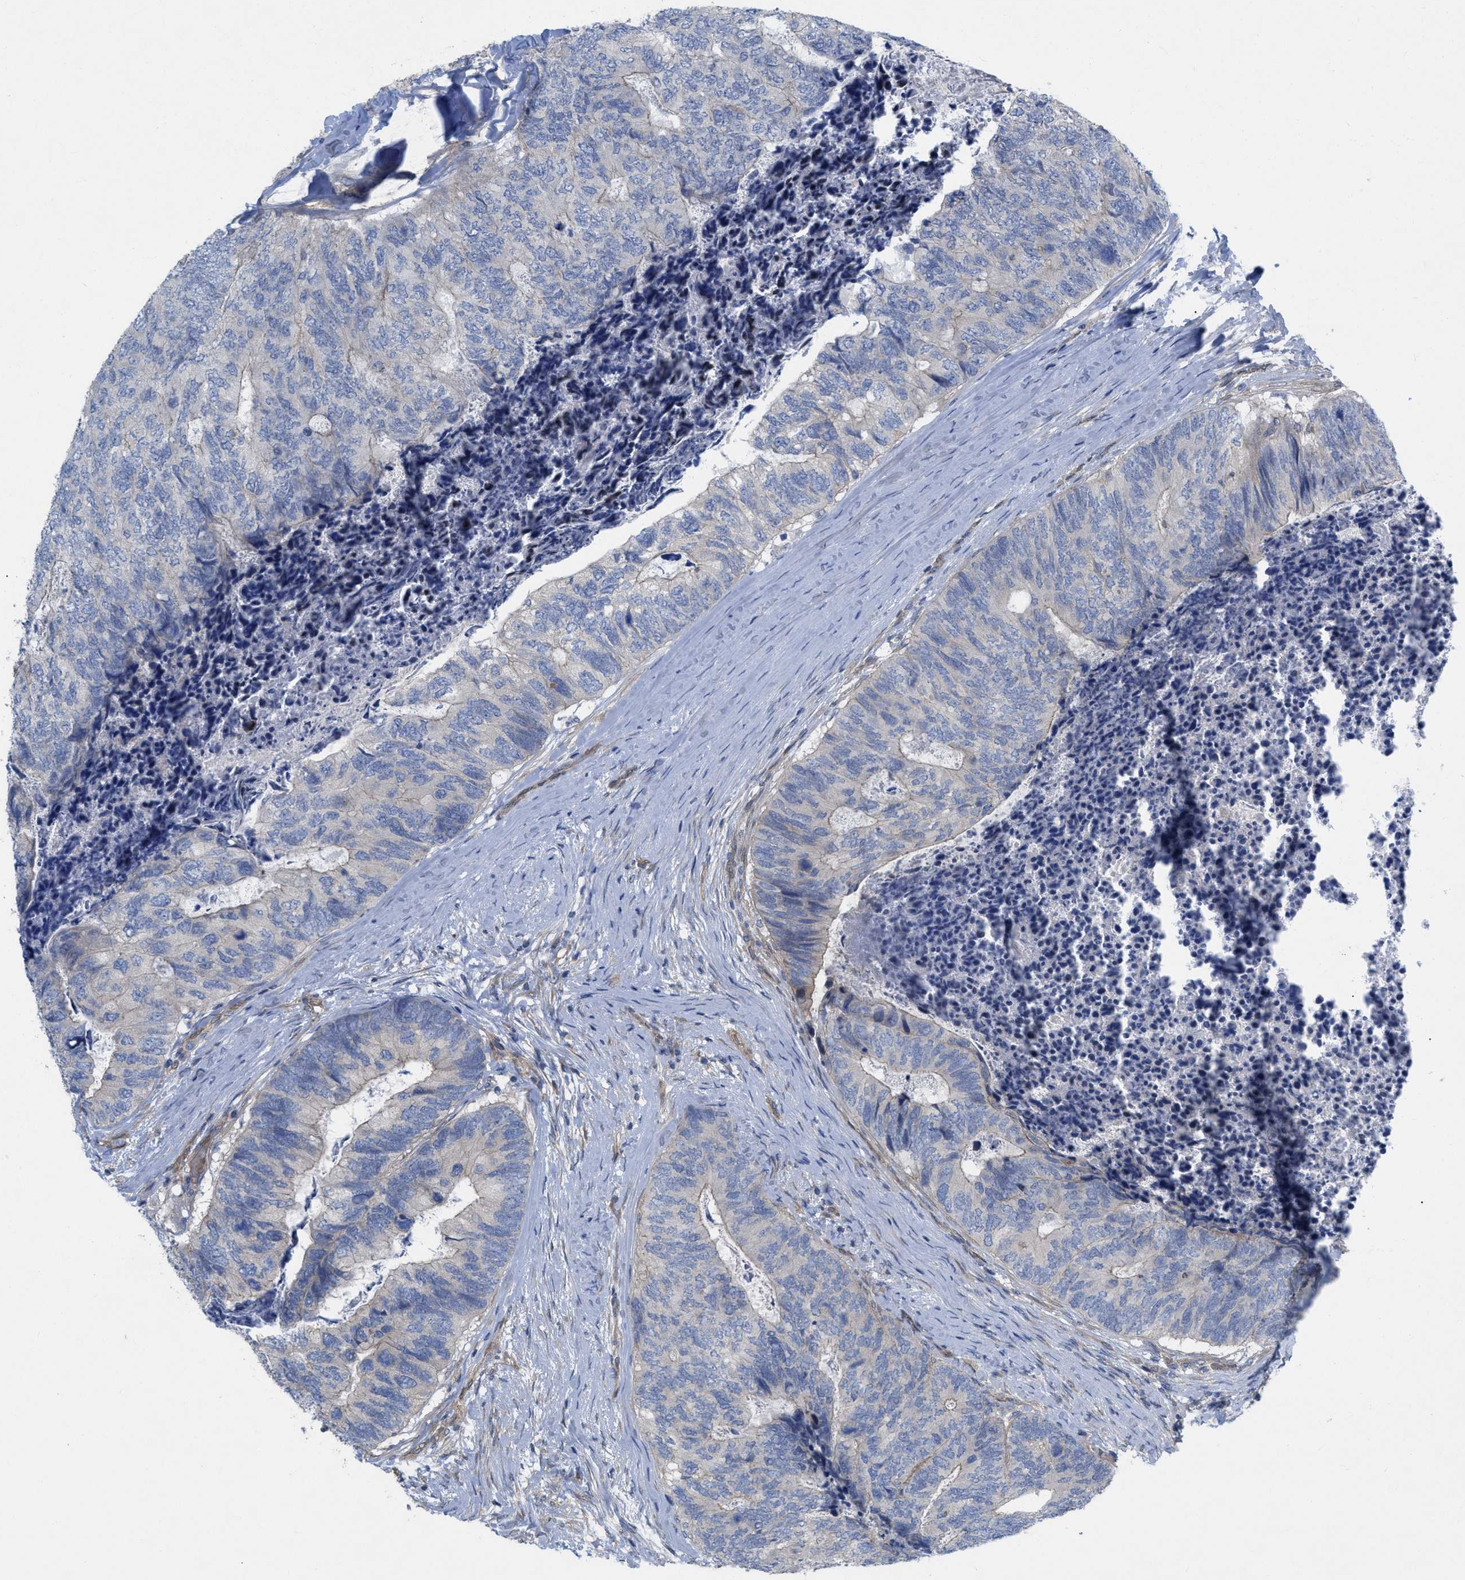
{"staining": {"intensity": "negative", "quantity": "none", "location": "none"}, "tissue": "colorectal cancer", "cell_type": "Tumor cells", "image_type": "cancer", "snomed": [{"axis": "morphology", "description": "Adenocarcinoma, NOS"}, {"axis": "topography", "description": "Colon"}], "caption": "Tumor cells are negative for protein expression in human adenocarcinoma (colorectal). The staining is performed using DAB brown chromogen with nuclei counter-stained in using hematoxylin.", "gene": "NDEL1", "patient": {"sex": "female", "age": 67}}